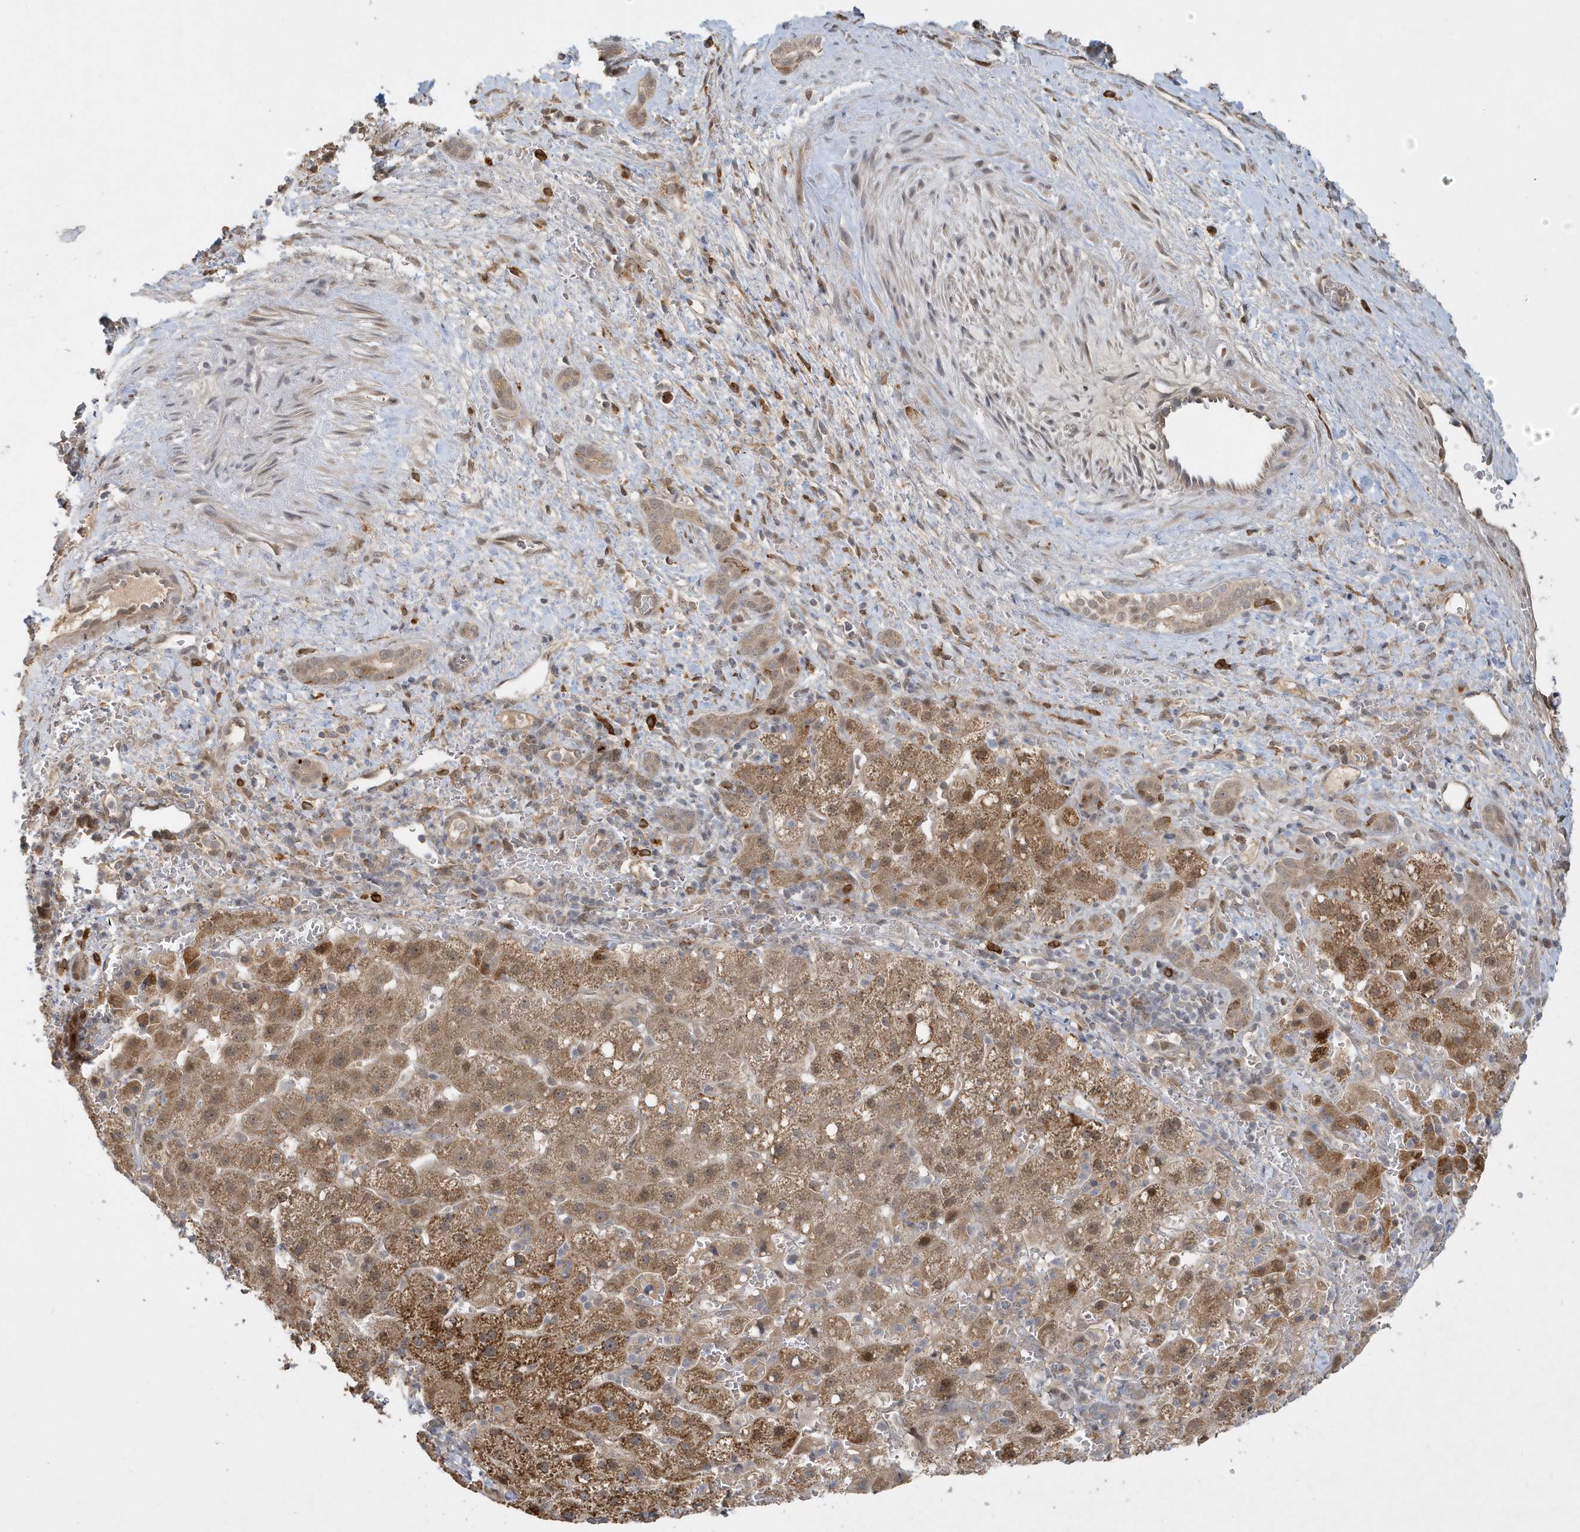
{"staining": {"intensity": "moderate", "quantity": ">75%", "location": "cytoplasmic/membranous,nuclear"}, "tissue": "liver cancer", "cell_type": "Tumor cells", "image_type": "cancer", "snomed": [{"axis": "morphology", "description": "Carcinoma, Hepatocellular, NOS"}, {"axis": "topography", "description": "Liver"}], "caption": "Liver cancer tissue exhibits moderate cytoplasmic/membranous and nuclear expression in approximately >75% of tumor cells", "gene": "TRAIP", "patient": {"sex": "male", "age": 57}}